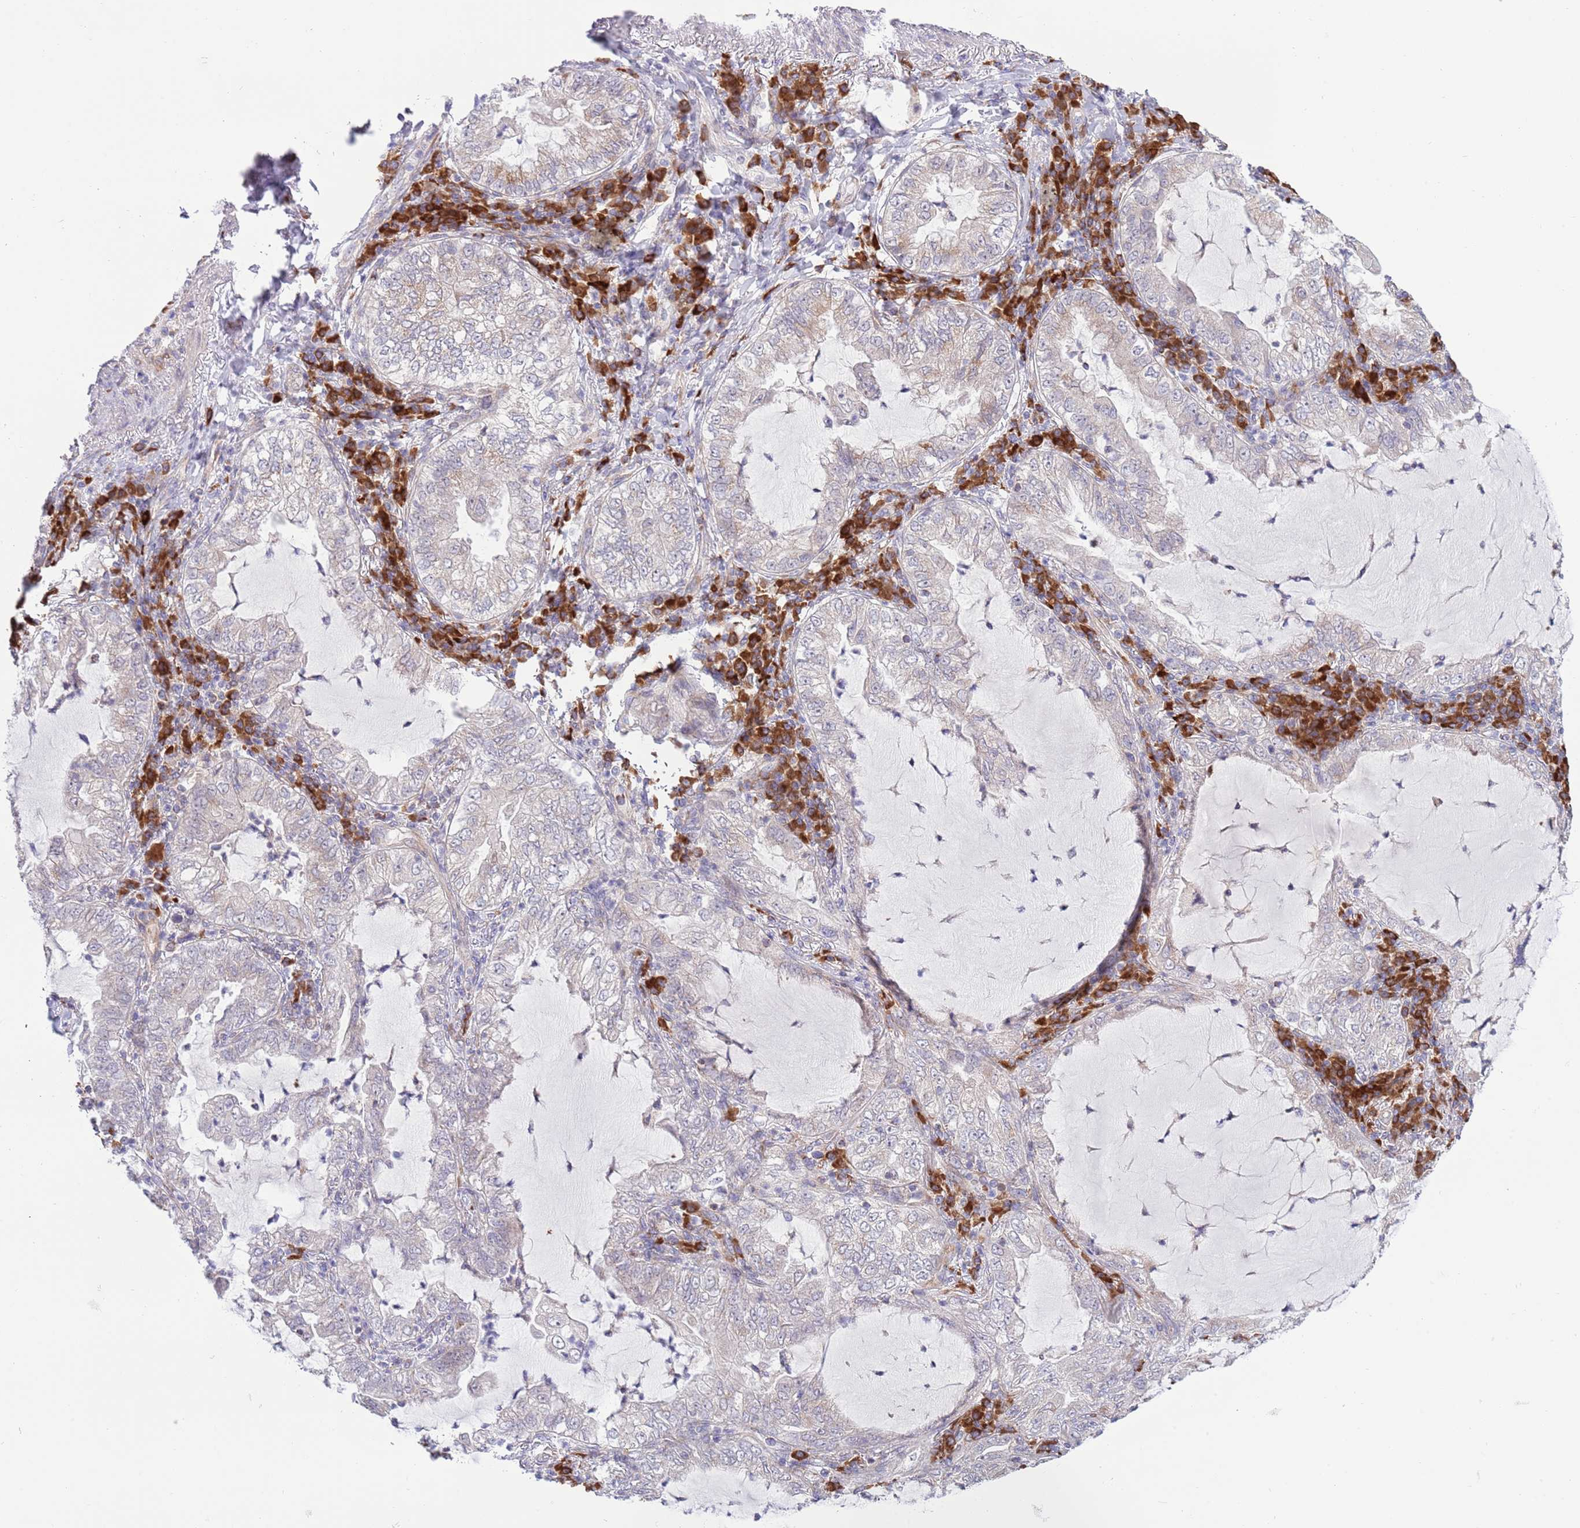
{"staining": {"intensity": "weak", "quantity": "<25%", "location": "cytoplasmic/membranous"}, "tissue": "lung cancer", "cell_type": "Tumor cells", "image_type": "cancer", "snomed": [{"axis": "morphology", "description": "Adenocarcinoma, NOS"}, {"axis": "topography", "description": "Lung"}], "caption": "A histopathology image of lung cancer (adenocarcinoma) stained for a protein shows no brown staining in tumor cells.", "gene": "DAND5", "patient": {"sex": "female", "age": 73}}